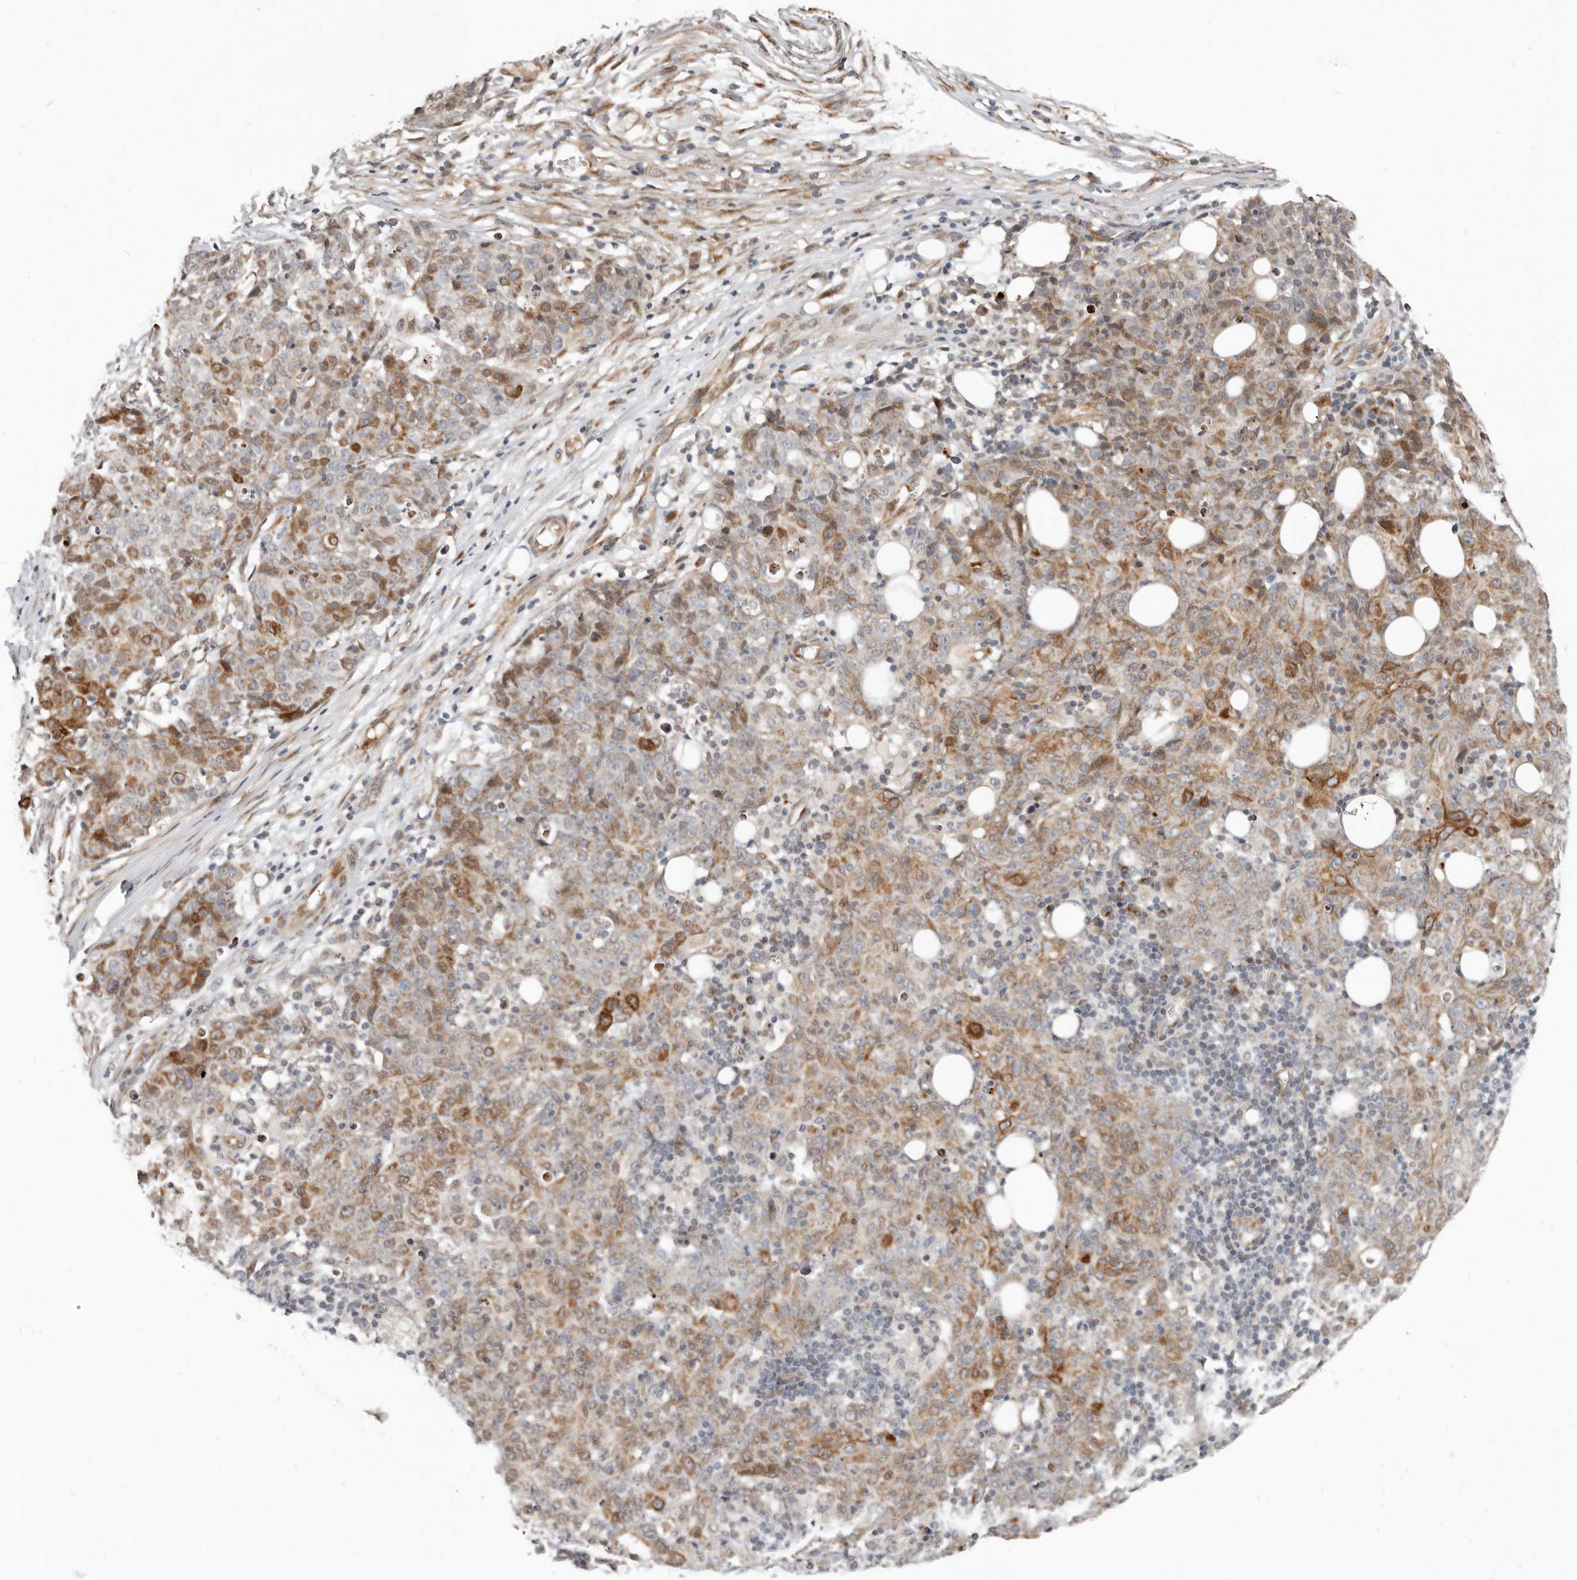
{"staining": {"intensity": "moderate", "quantity": "25%-75%", "location": "cytoplasmic/membranous"}, "tissue": "ovarian cancer", "cell_type": "Tumor cells", "image_type": "cancer", "snomed": [{"axis": "morphology", "description": "Carcinoma, endometroid"}, {"axis": "topography", "description": "Ovary"}], "caption": "Brown immunohistochemical staining in human ovarian cancer (endometroid carcinoma) displays moderate cytoplasmic/membranous expression in approximately 25%-75% of tumor cells.", "gene": "NPY4R", "patient": {"sex": "female", "age": 42}}